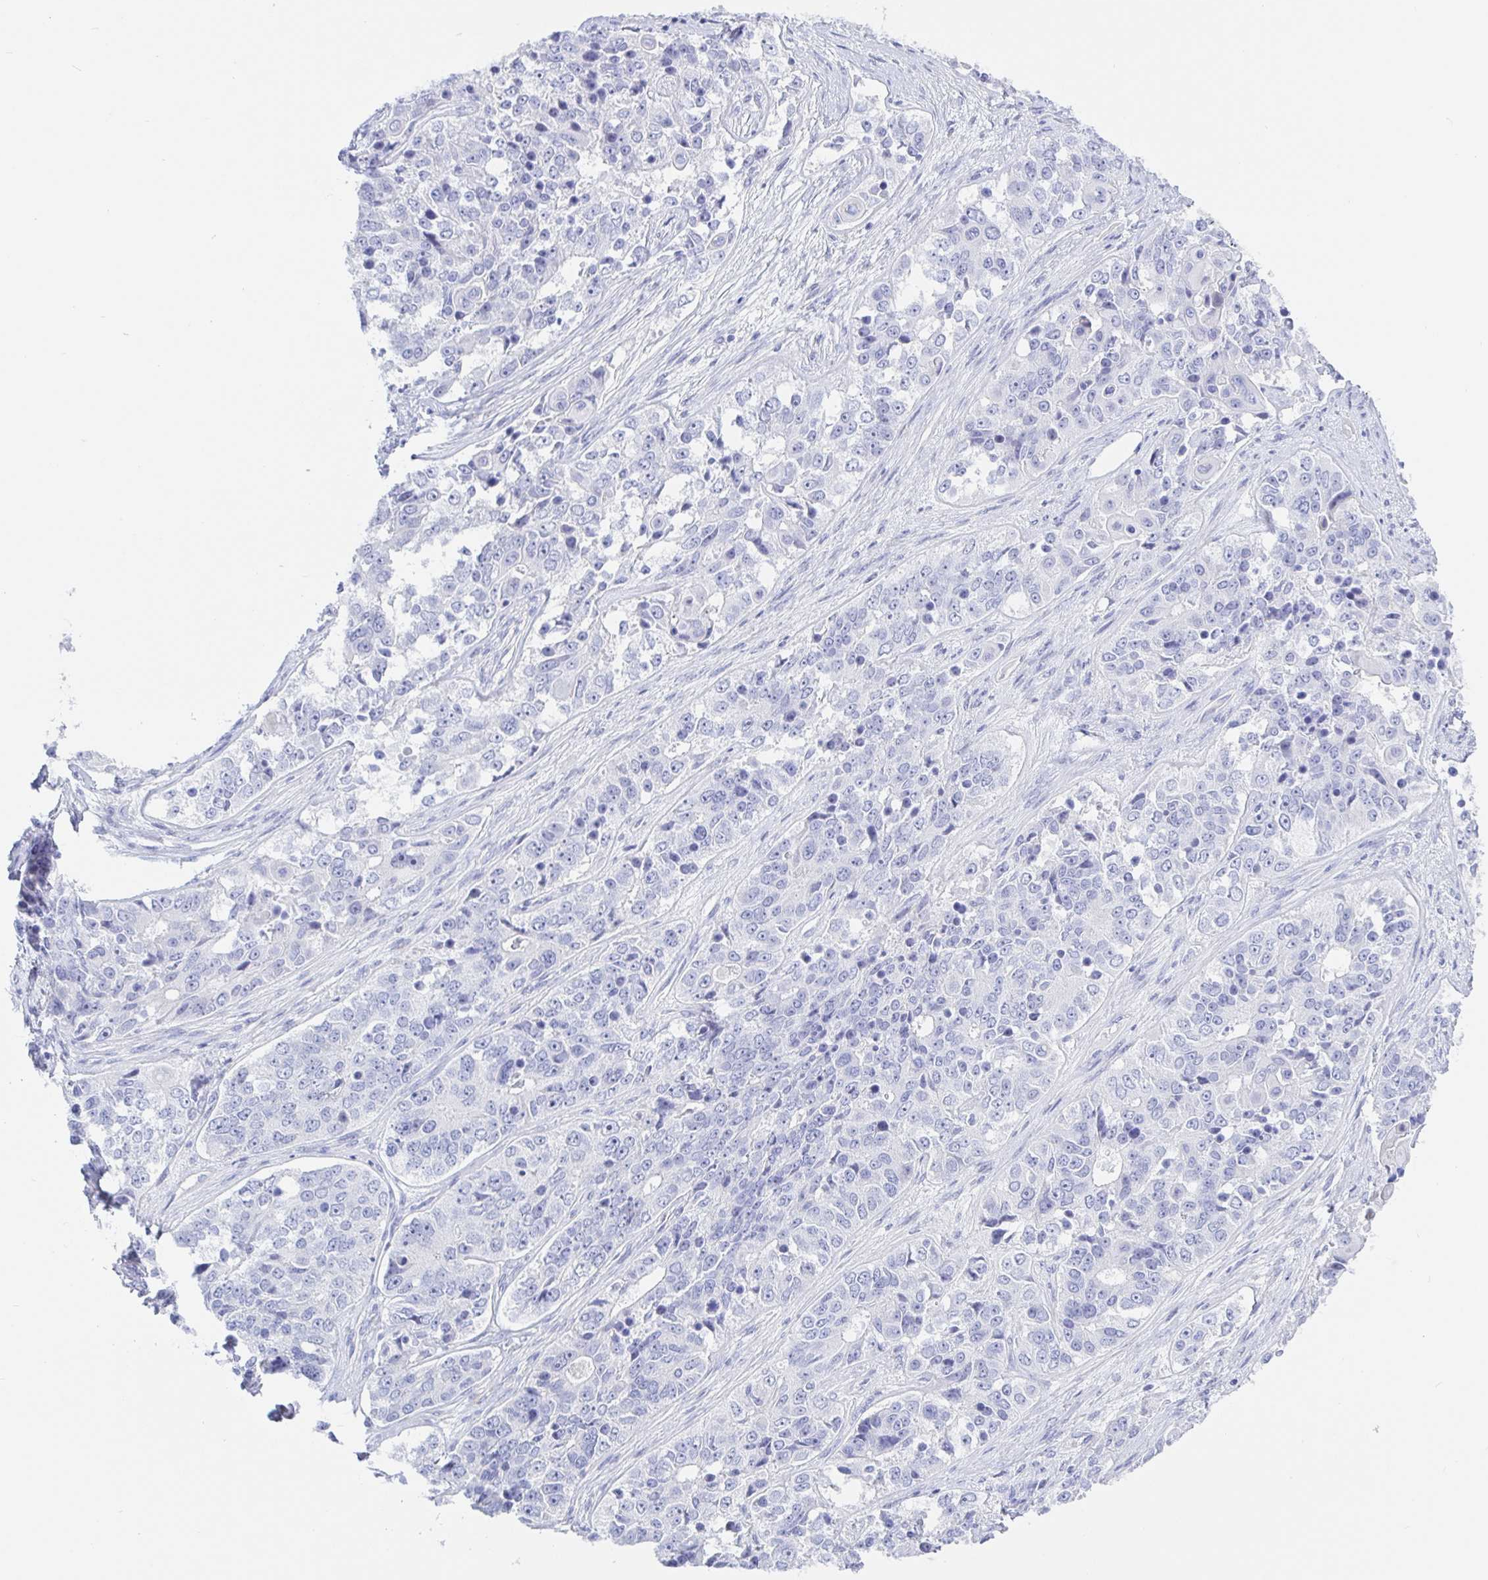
{"staining": {"intensity": "negative", "quantity": "none", "location": "none"}, "tissue": "ovarian cancer", "cell_type": "Tumor cells", "image_type": "cancer", "snomed": [{"axis": "morphology", "description": "Carcinoma, endometroid"}, {"axis": "topography", "description": "Ovary"}], "caption": "Tumor cells are negative for brown protein staining in ovarian cancer.", "gene": "KCNH6", "patient": {"sex": "female", "age": 51}}